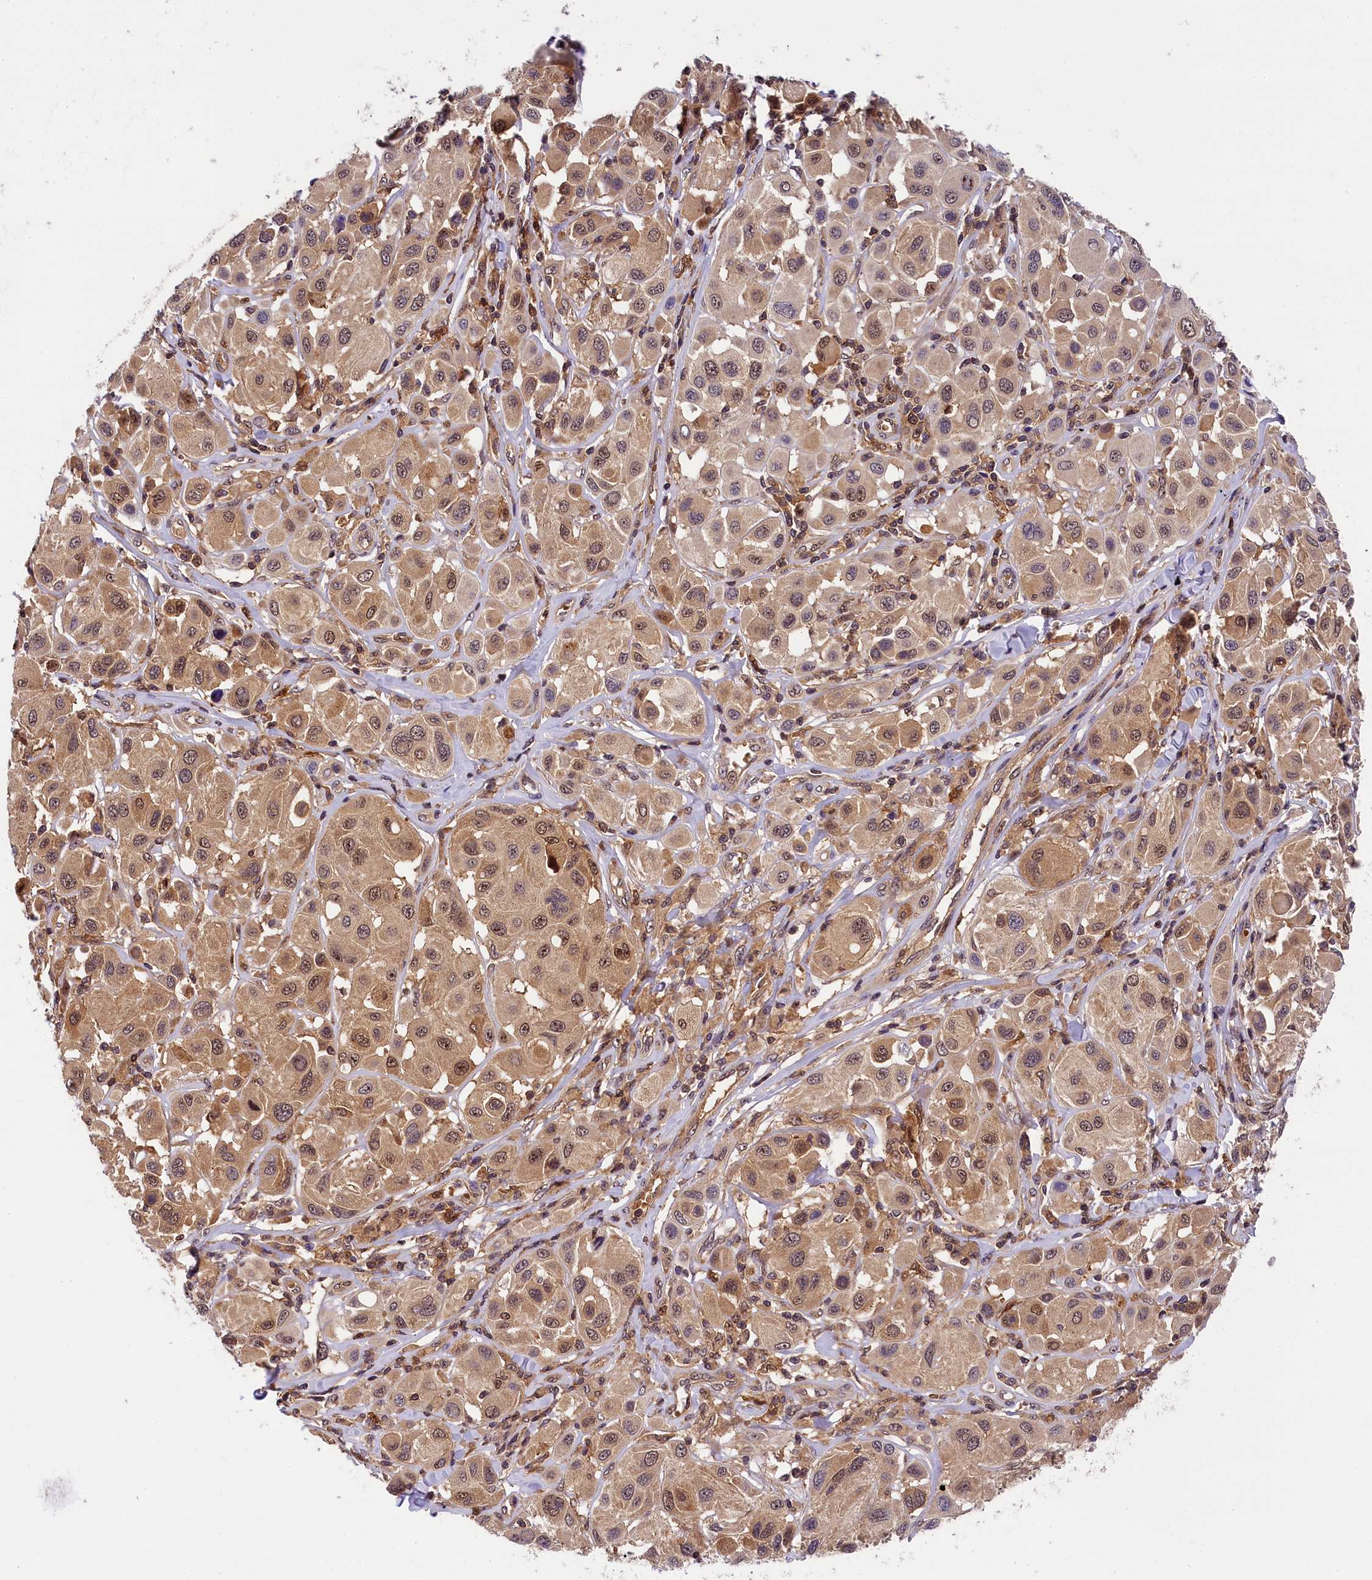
{"staining": {"intensity": "moderate", "quantity": "25%-75%", "location": "cytoplasmic/membranous,nuclear"}, "tissue": "melanoma", "cell_type": "Tumor cells", "image_type": "cancer", "snomed": [{"axis": "morphology", "description": "Malignant melanoma, Metastatic site"}, {"axis": "topography", "description": "Skin"}], "caption": "Immunohistochemistry of human melanoma shows medium levels of moderate cytoplasmic/membranous and nuclear positivity in about 25%-75% of tumor cells.", "gene": "EIF6", "patient": {"sex": "male", "age": 41}}